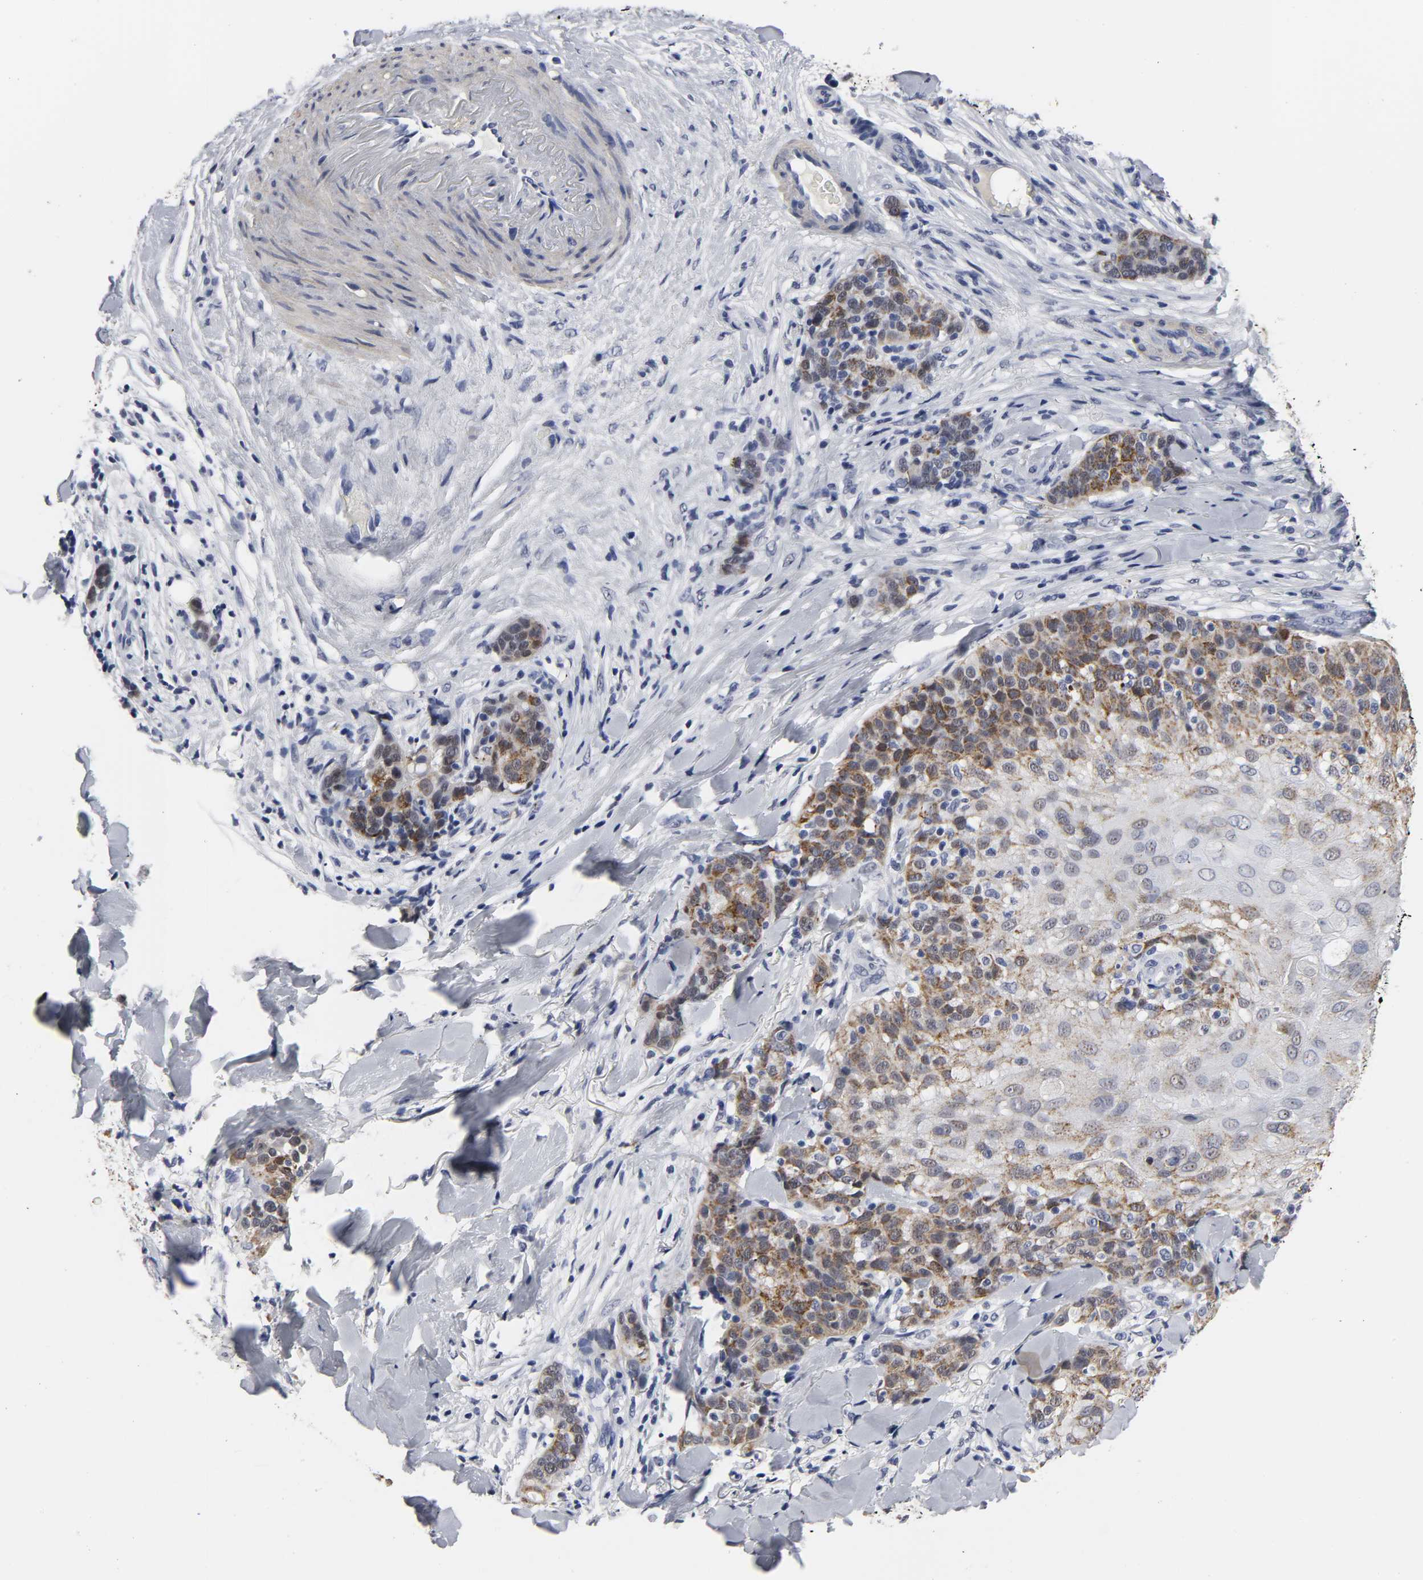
{"staining": {"intensity": "strong", "quantity": "25%-75%", "location": "cytoplasmic/membranous"}, "tissue": "skin cancer", "cell_type": "Tumor cells", "image_type": "cancer", "snomed": [{"axis": "morphology", "description": "Normal tissue, NOS"}, {"axis": "morphology", "description": "Squamous cell carcinoma, NOS"}, {"axis": "topography", "description": "Skin"}], "caption": "This micrograph exhibits IHC staining of skin cancer (squamous cell carcinoma), with high strong cytoplasmic/membranous positivity in approximately 25%-75% of tumor cells.", "gene": "GRHL2", "patient": {"sex": "female", "age": 83}}